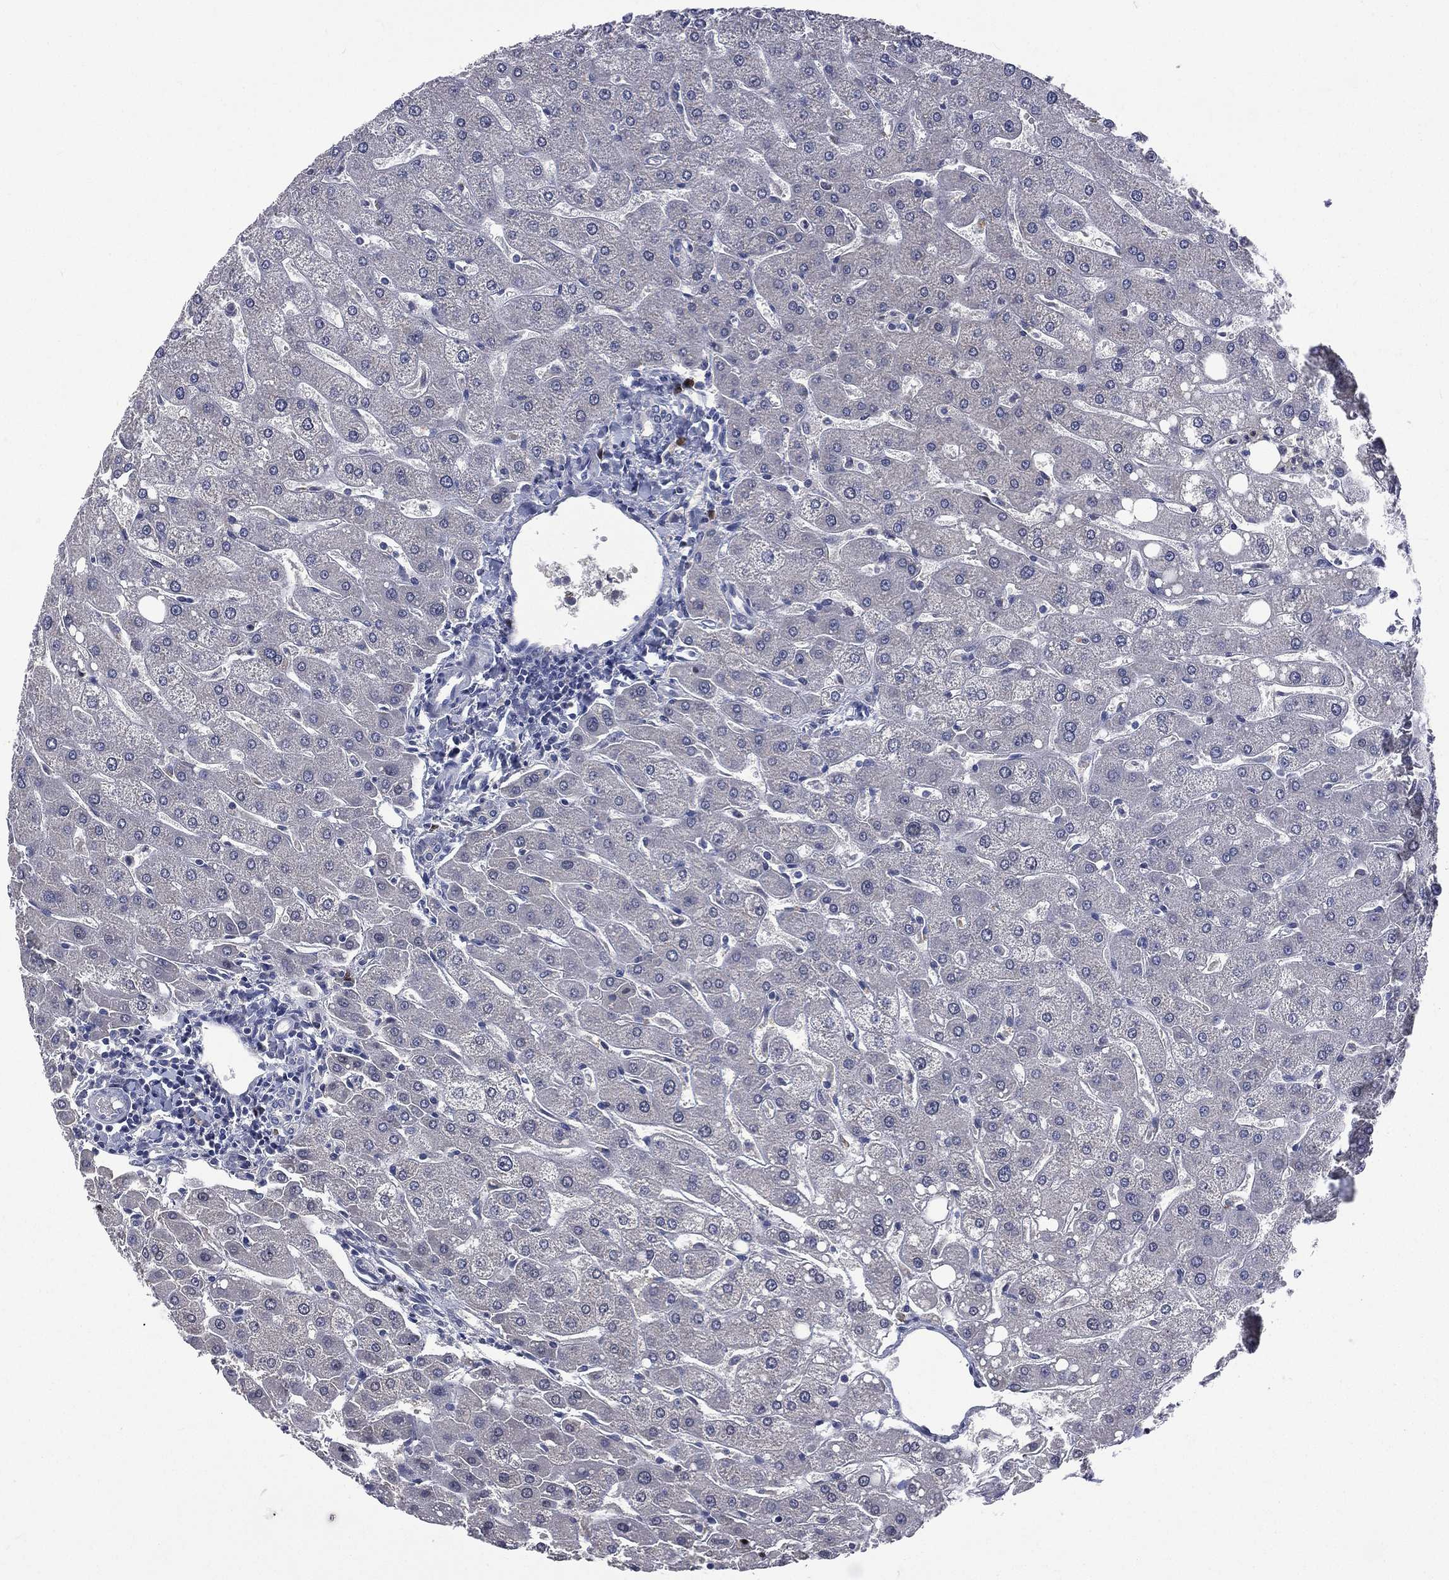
{"staining": {"intensity": "negative", "quantity": "none", "location": "none"}, "tissue": "liver", "cell_type": "Cholangiocytes", "image_type": "normal", "snomed": [{"axis": "morphology", "description": "Normal tissue, NOS"}, {"axis": "topography", "description": "Liver"}], "caption": "Immunohistochemistry micrograph of unremarkable liver: human liver stained with DAB (3,3'-diaminobenzidine) shows no significant protein expression in cholangiocytes.", "gene": "CA12", "patient": {"sex": "male", "age": 67}}